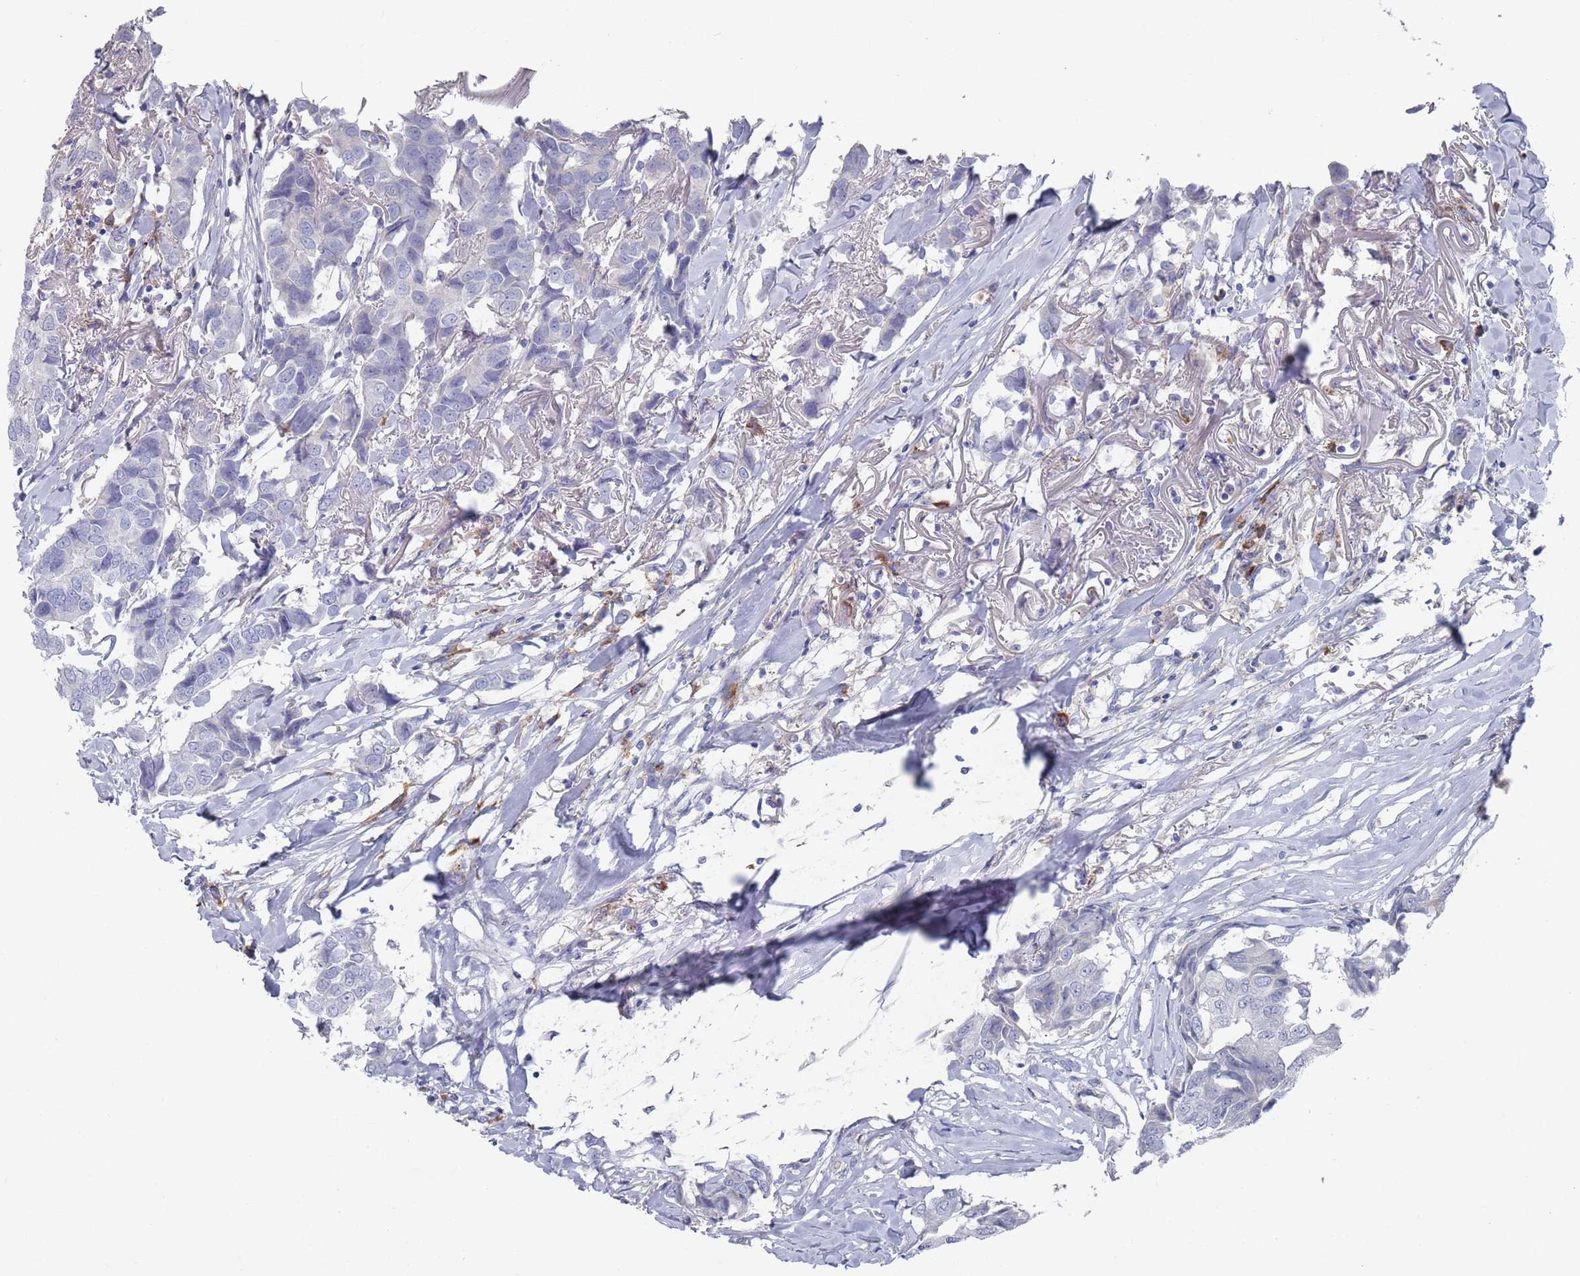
{"staining": {"intensity": "negative", "quantity": "none", "location": "none"}, "tissue": "breast cancer", "cell_type": "Tumor cells", "image_type": "cancer", "snomed": [{"axis": "morphology", "description": "Duct carcinoma"}, {"axis": "topography", "description": "Breast"}], "caption": "There is no significant expression in tumor cells of breast intraductal carcinoma.", "gene": "MAT1A", "patient": {"sex": "female", "age": 80}}